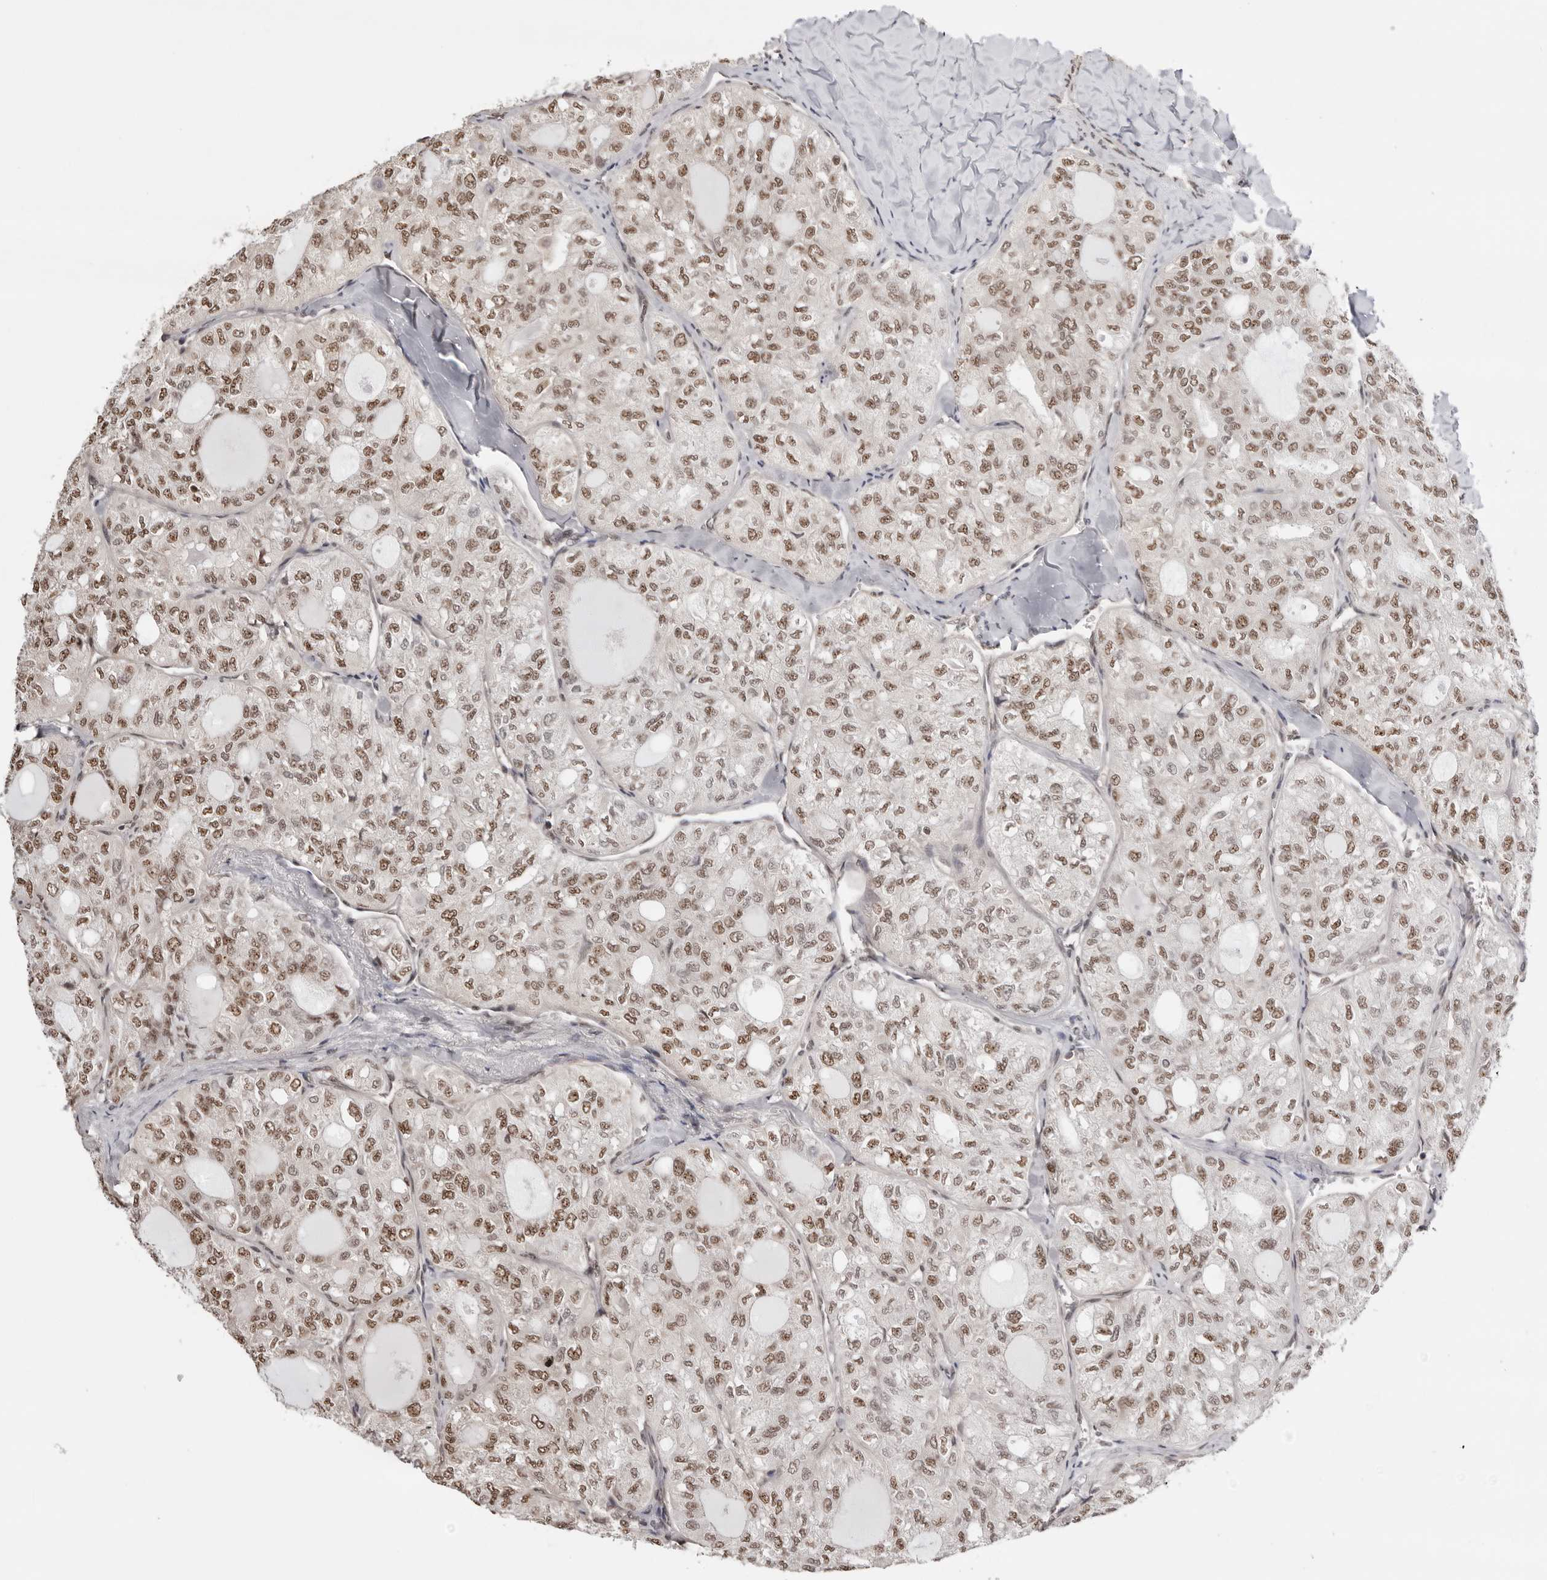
{"staining": {"intensity": "moderate", "quantity": ">75%", "location": "nuclear"}, "tissue": "thyroid cancer", "cell_type": "Tumor cells", "image_type": "cancer", "snomed": [{"axis": "morphology", "description": "Follicular adenoma carcinoma, NOS"}, {"axis": "topography", "description": "Thyroid gland"}], "caption": "A high-resolution image shows immunohistochemistry (IHC) staining of thyroid follicular adenoma carcinoma, which reveals moderate nuclear expression in approximately >75% of tumor cells.", "gene": "SDE2", "patient": {"sex": "male", "age": 75}}